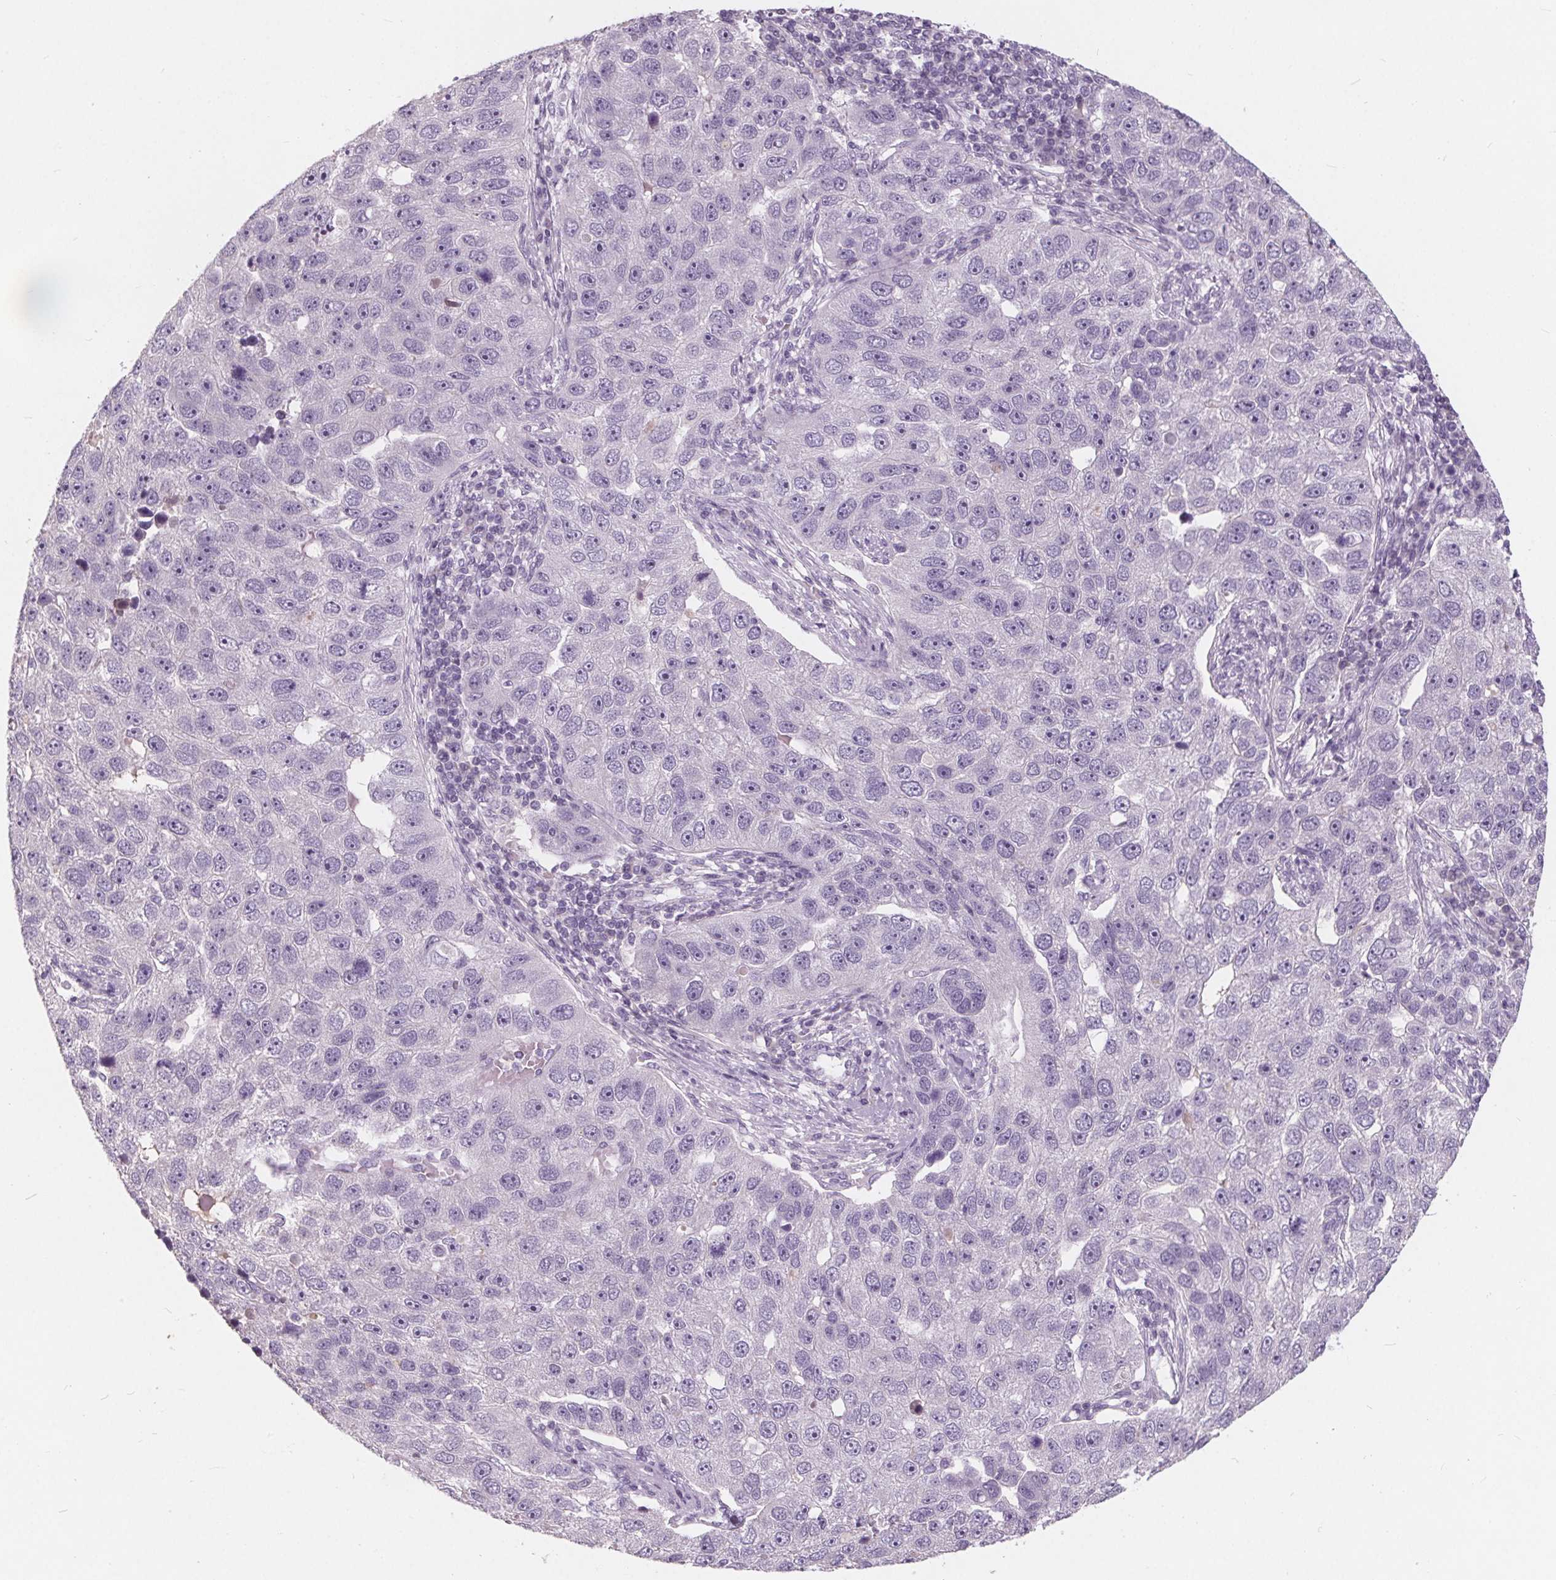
{"staining": {"intensity": "negative", "quantity": "none", "location": "none"}, "tissue": "pancreatic cancer", "cell_type": "Tumor cells", "image_type": "cancer", "snomed": [{"axis": "morphology", "description": "Adenocarcinoma, NOS"}, {"axis": "topography", "description": "Pancreas"}], "caption": "The immunohistochemistry histopathology image has no significant staining in tumor cells of pancreatic cancer tissue.", "gene": "PLA2G2E", "patient": {"sex": "female", "age": 61}}